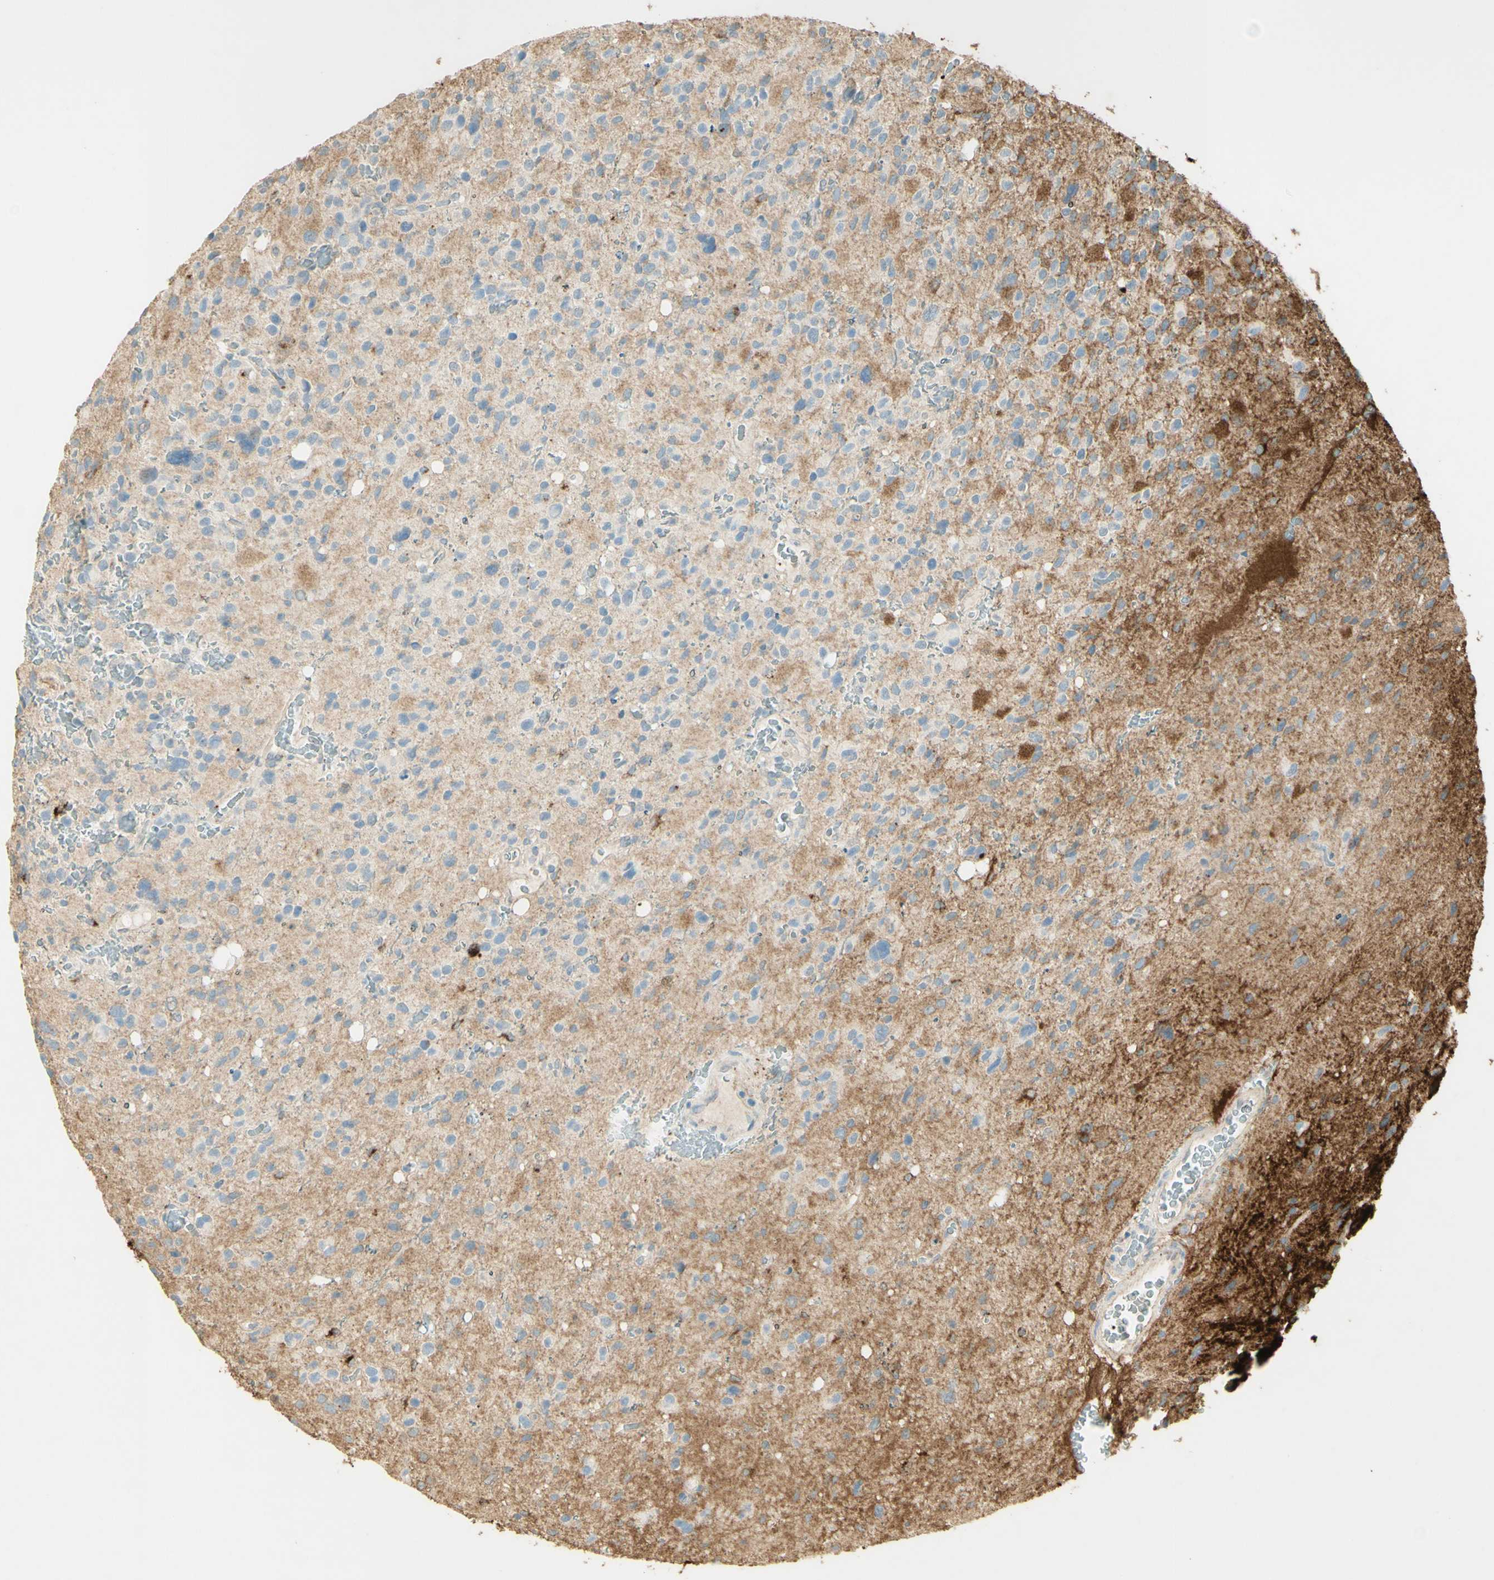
{"staining": {"intensity": "moderate", "quantity": "<25%", "location": "cytoplasmic/membranous"}, "tissue": "glioma", "cell_type": "Tumor cells", "image_type": "cancer", "snomed": [{"axis": "morphology", "description": "Glioma, malignant, High grade"}, {"axis": "topography", "description": "Brain"}], "caption": "DAB immunohistochemical staining of human glioma demonstrates moderate cytoplasmic/membranous protein staining in approximately <25% of tumor cells. The staining is performed using DAB (3,3'-diaminobenzidine) brown chromogen to label protein expression. The nuclei are counter-stained blue using hematoxylin.", "gene": "TNN", "patient": {"sex": "male", "age": 48}}